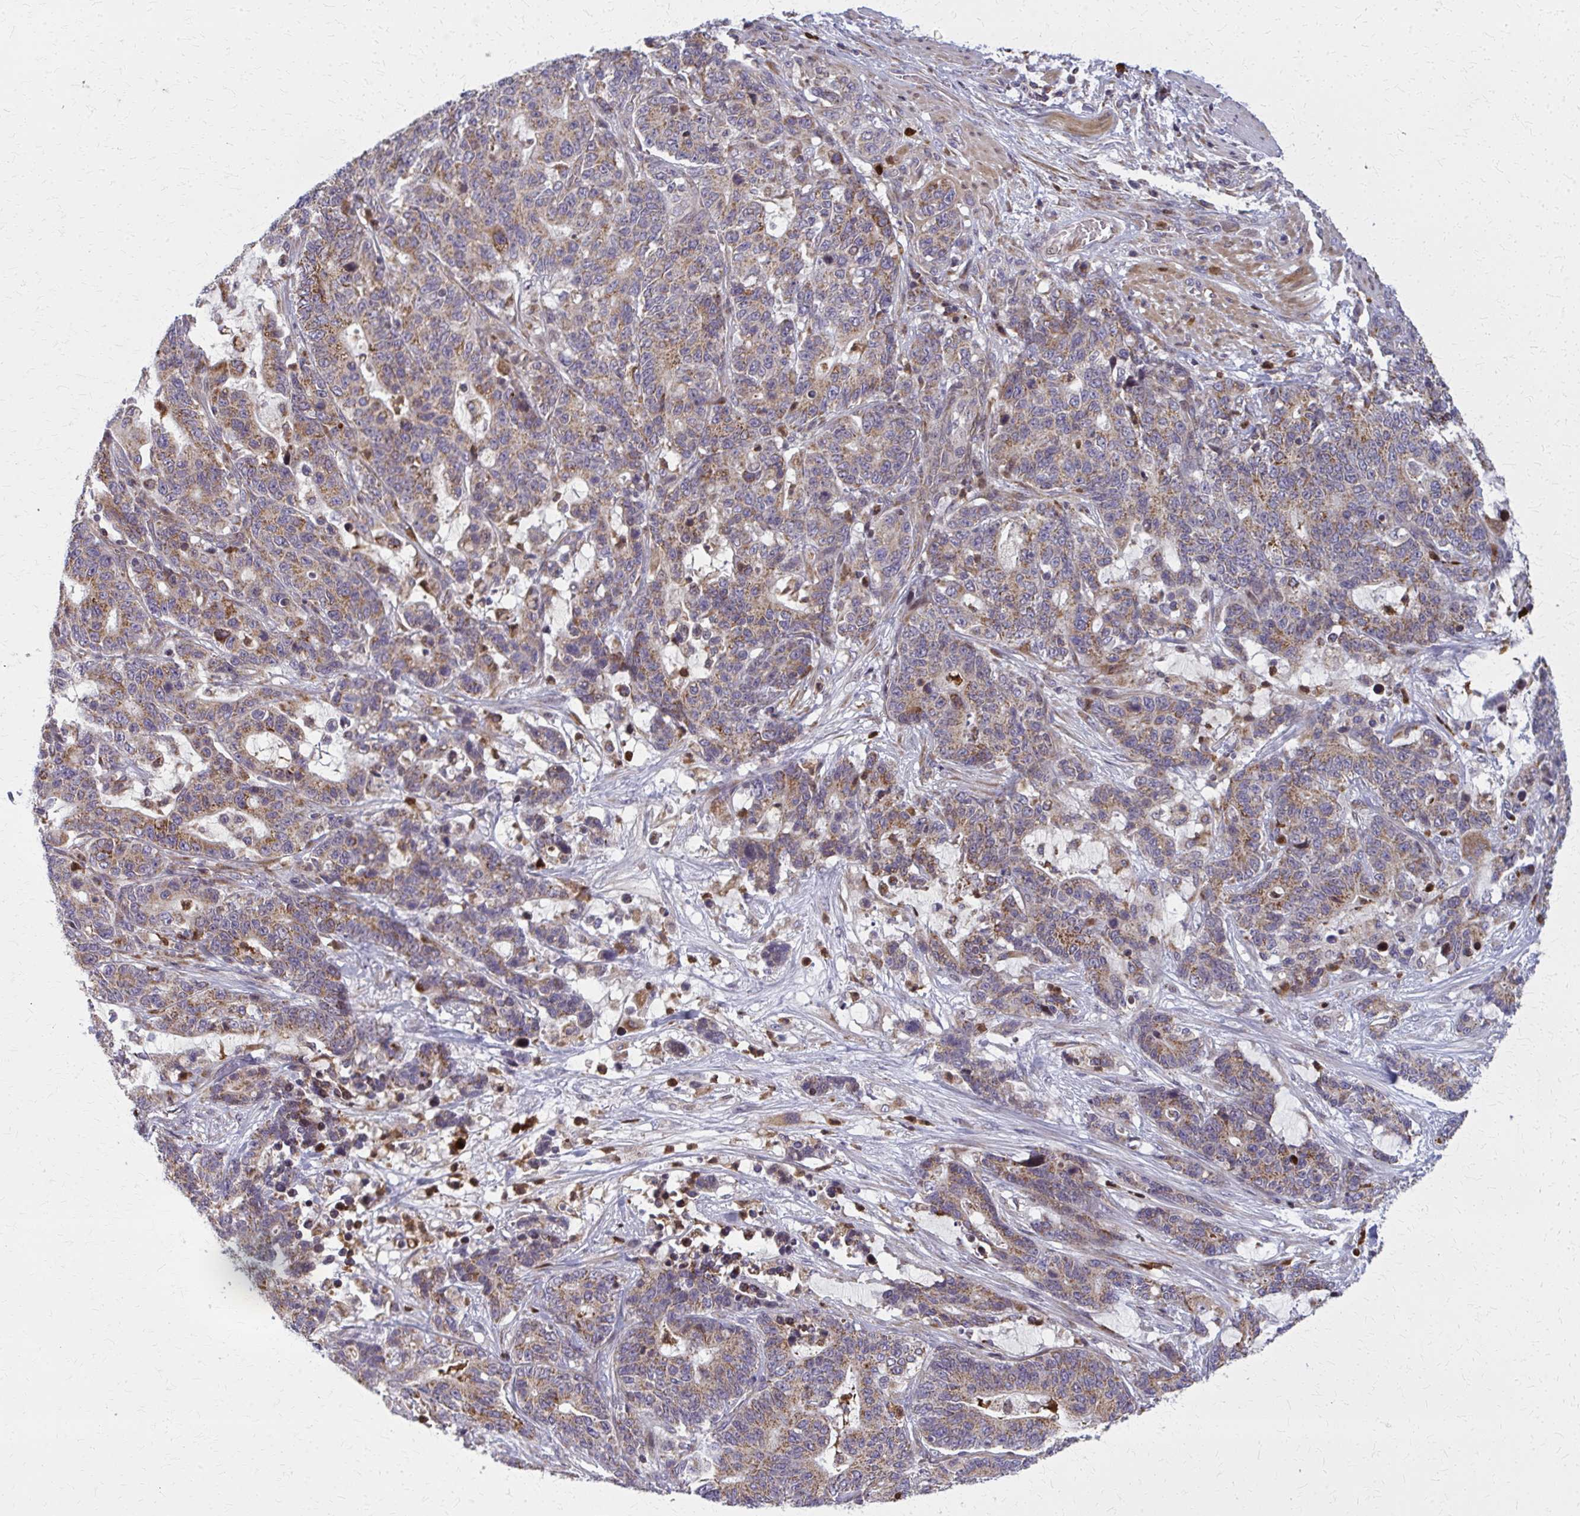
{"staining": {"intensity": "weak", "quantity": ">75%", "location": "cytoplasmic/membranous"}, "tissue": "stomach cancer", "cell_type": "Tumor cells", "image_type": "cancer", "snomed": [{"axis": "morphology", "description": "Normal tissue, NOS"}, {"axis": "morphology", "description": "Adenocarcinoma, NOS"}, {"axis": "topography", "description": "Stomach"}], "caption": "Protein expression analysis of adenocarcinoma (stomach) displays weak cytoplasmic/membranous expression in about >75% of tumor cells. The staining was performed using DAB, with brown indicating positive protein expression. Nuclei are stained blue with hematoxylin.", "gene": "MCCC1", "patient": {"sex": "female", "age": 64}}